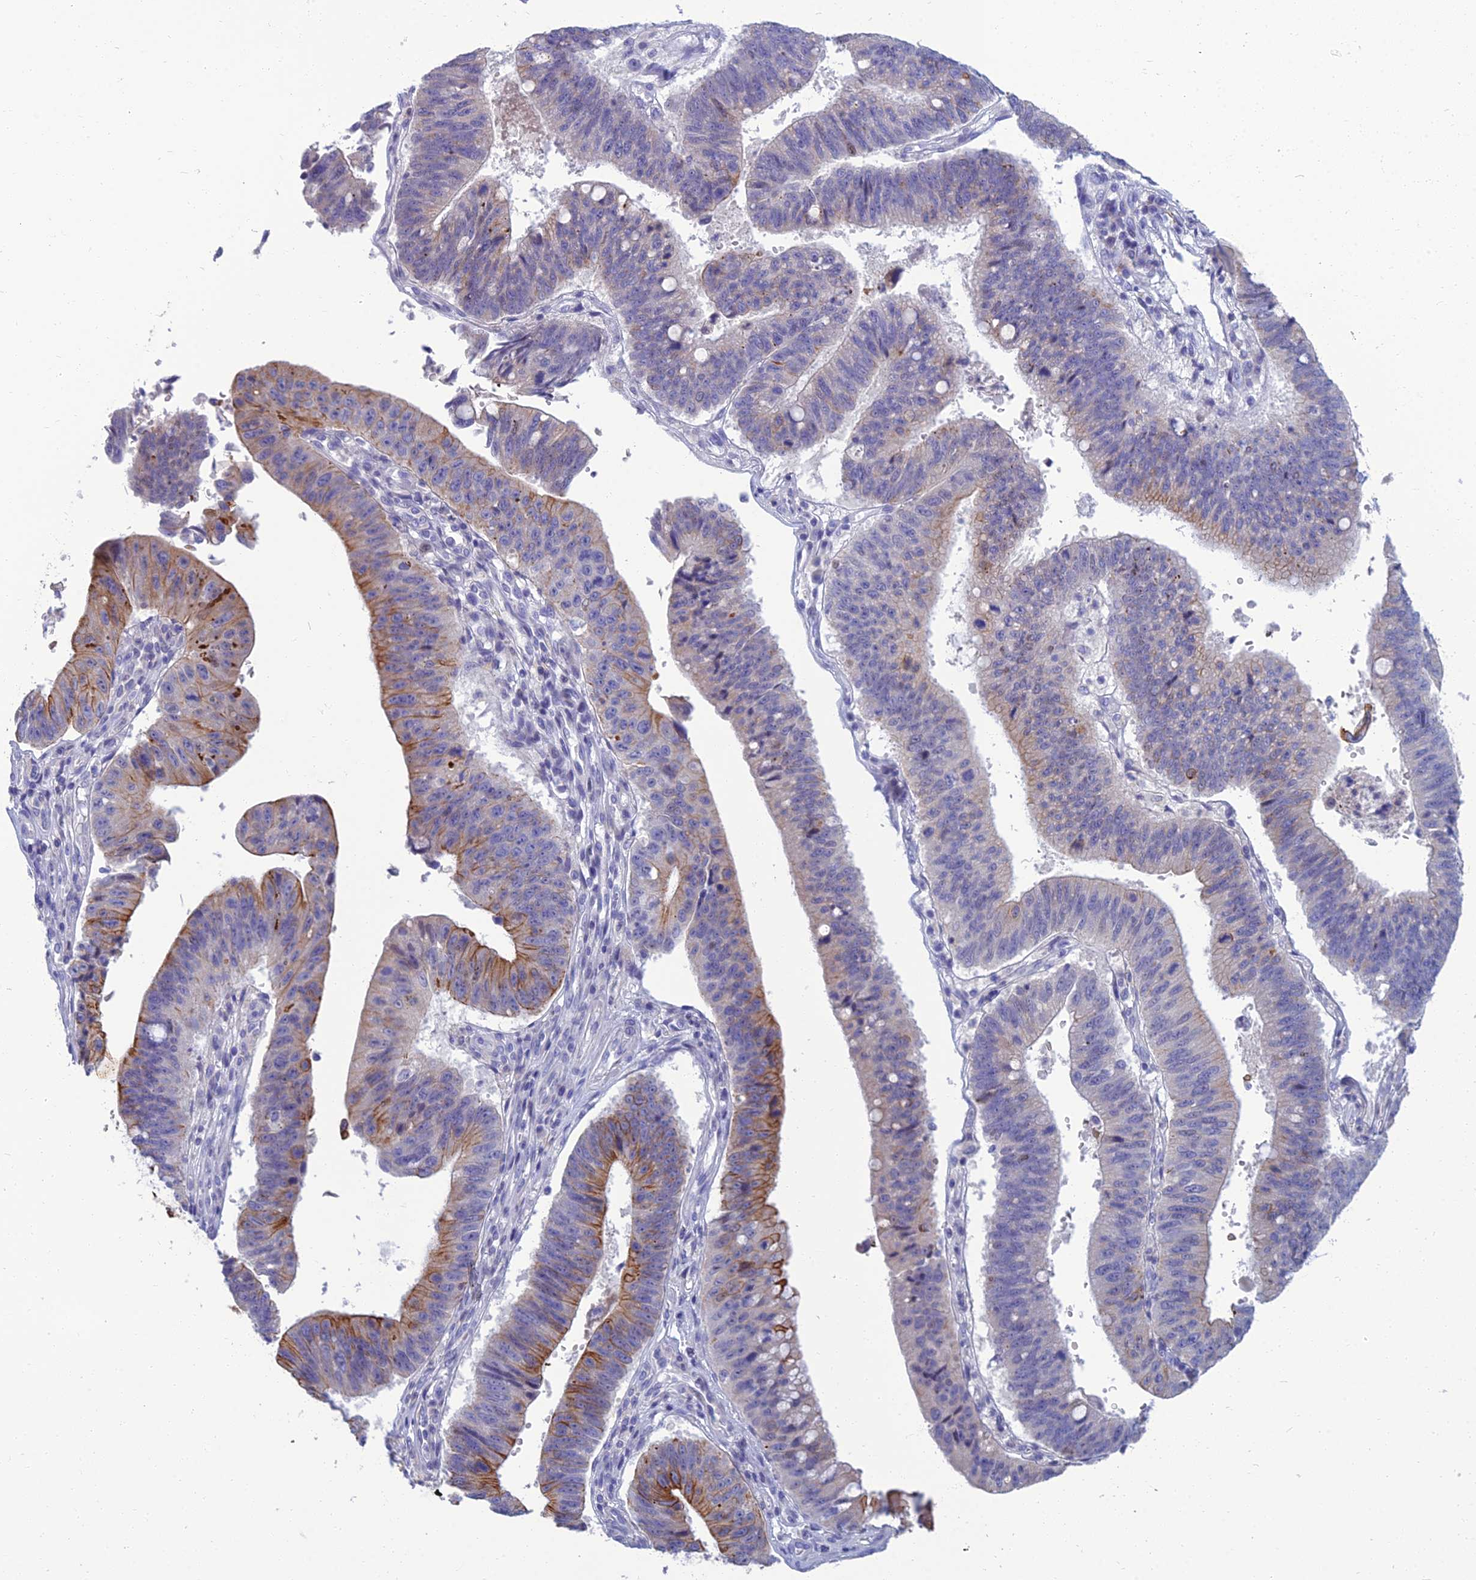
{"staining": {"intensity": "moderate", "quantity": "<25%", "location": "cytoplasmic/membranous"}, "tissue": "stomach cancer", "cell_type": "Tumor cells", "image_type": "cancer", "snomed": [{"axis": "morphology", "description": "Adenocarcinoma, NOS"}, {"axis": "topography", "description": "Stomach"}], "caption": "The micrograph shows immunohistochemical staining of adenocarcinoma (stomach). There is moderate cytoplasmic/membranous positivity is identified in approximately <25% of tumor cells. Immunohistochemistry stains the protein in brown and the nuclei are stained blue.", "gene": "SPTLC3", "patient": {"sex": "male", "age": 59}}